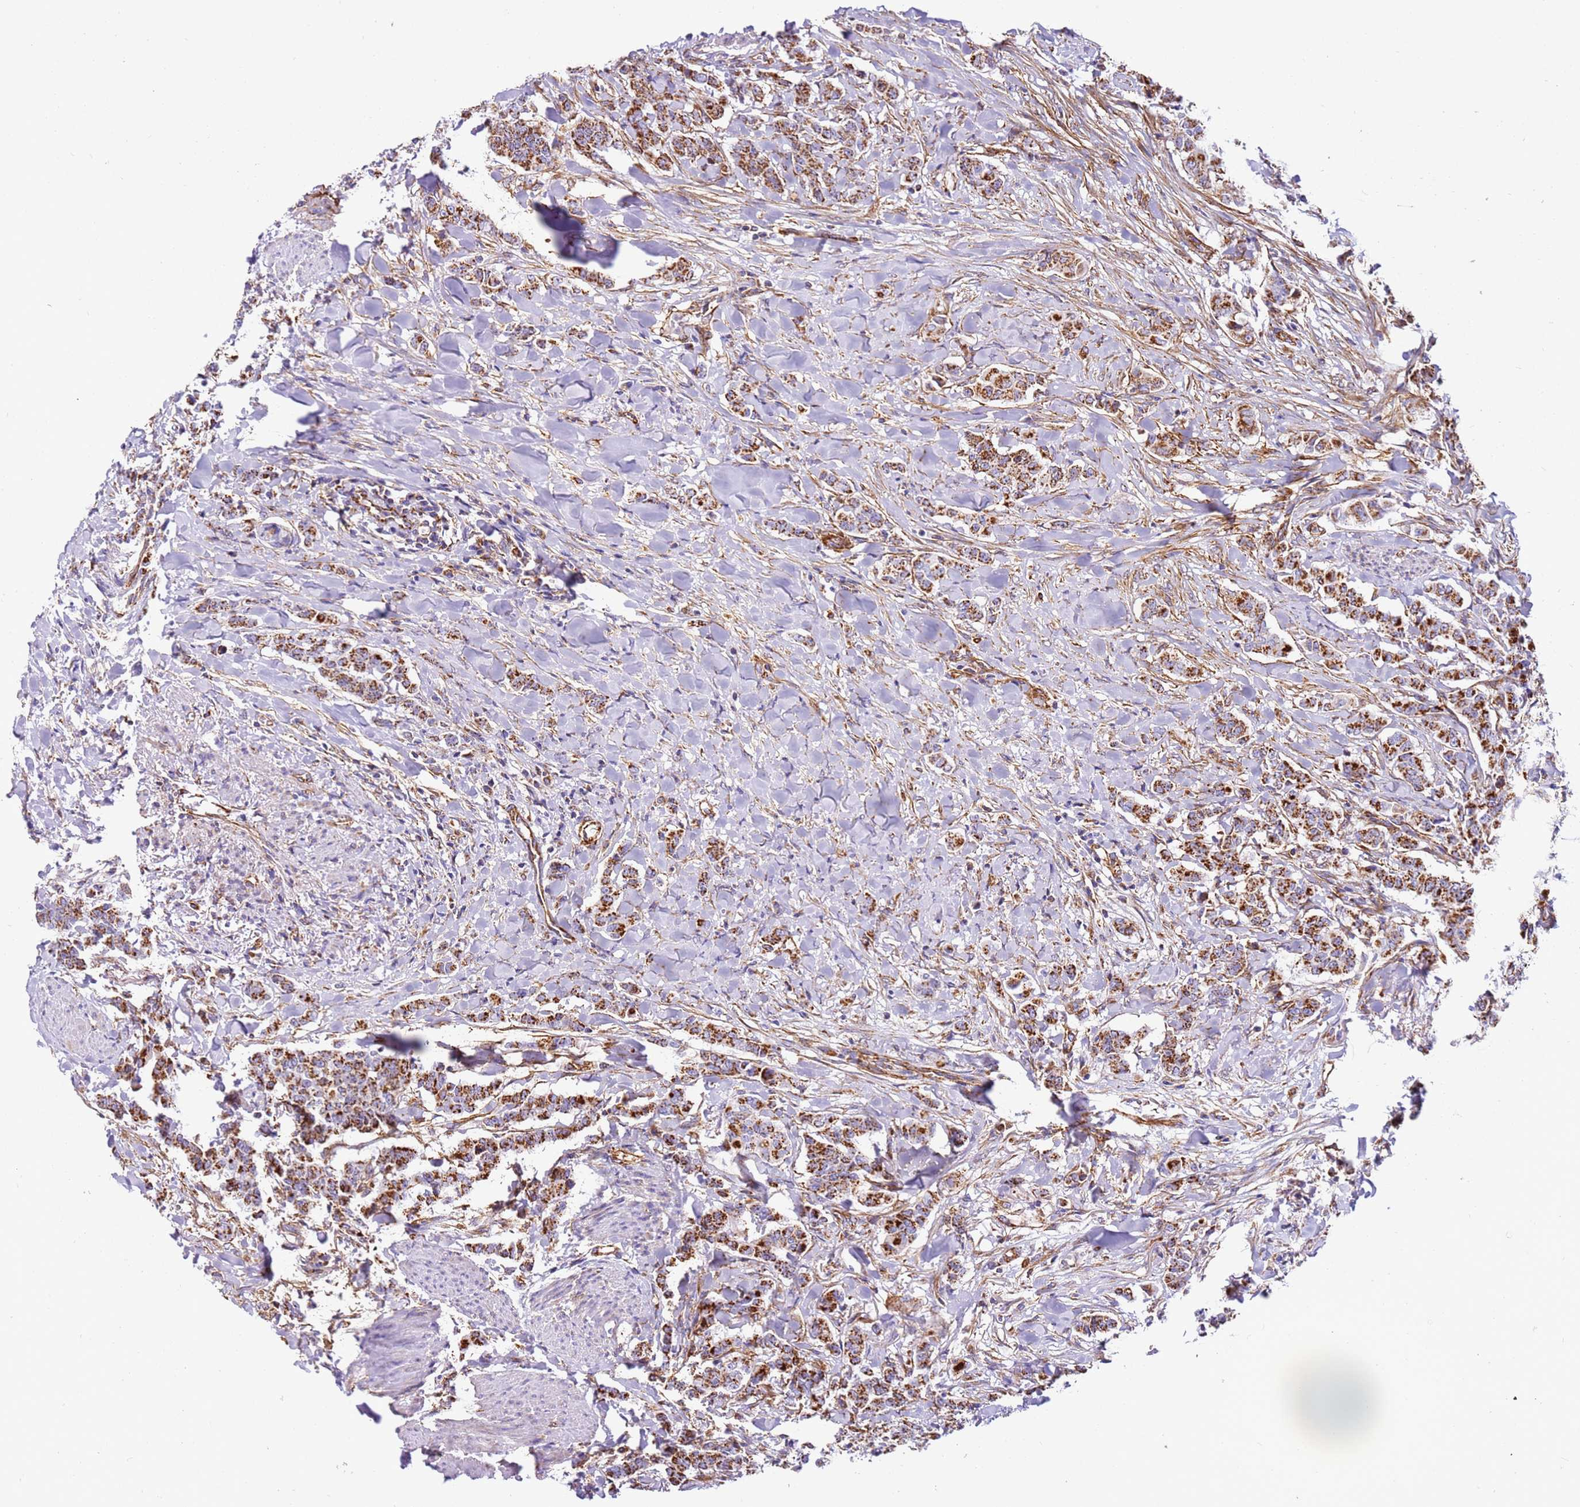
{"staining": {"intensity": "strong", "quantity": ">75%", "location": "cytoplasmic/membranous"}, "tissue": "breast cancer", "cell_type": "Tumor cells", "image_type": "cancer", "snomed": [{"axis": "morphology", "description": "Duct carcinoma"}, {"axis": "topography", "description": "Breast"}], "caption": "This micrograph demonstrates breast cancer (intraductal carcinoma) stained with immunohistochemistry to label a protein in brown. The cytoplasmic/membranous of tumor cells show strong positivity for the protein. Nuclei are counter-stained blue.", "gene": "MRPL20", "patient": {"sex": "female", "age": 40}}